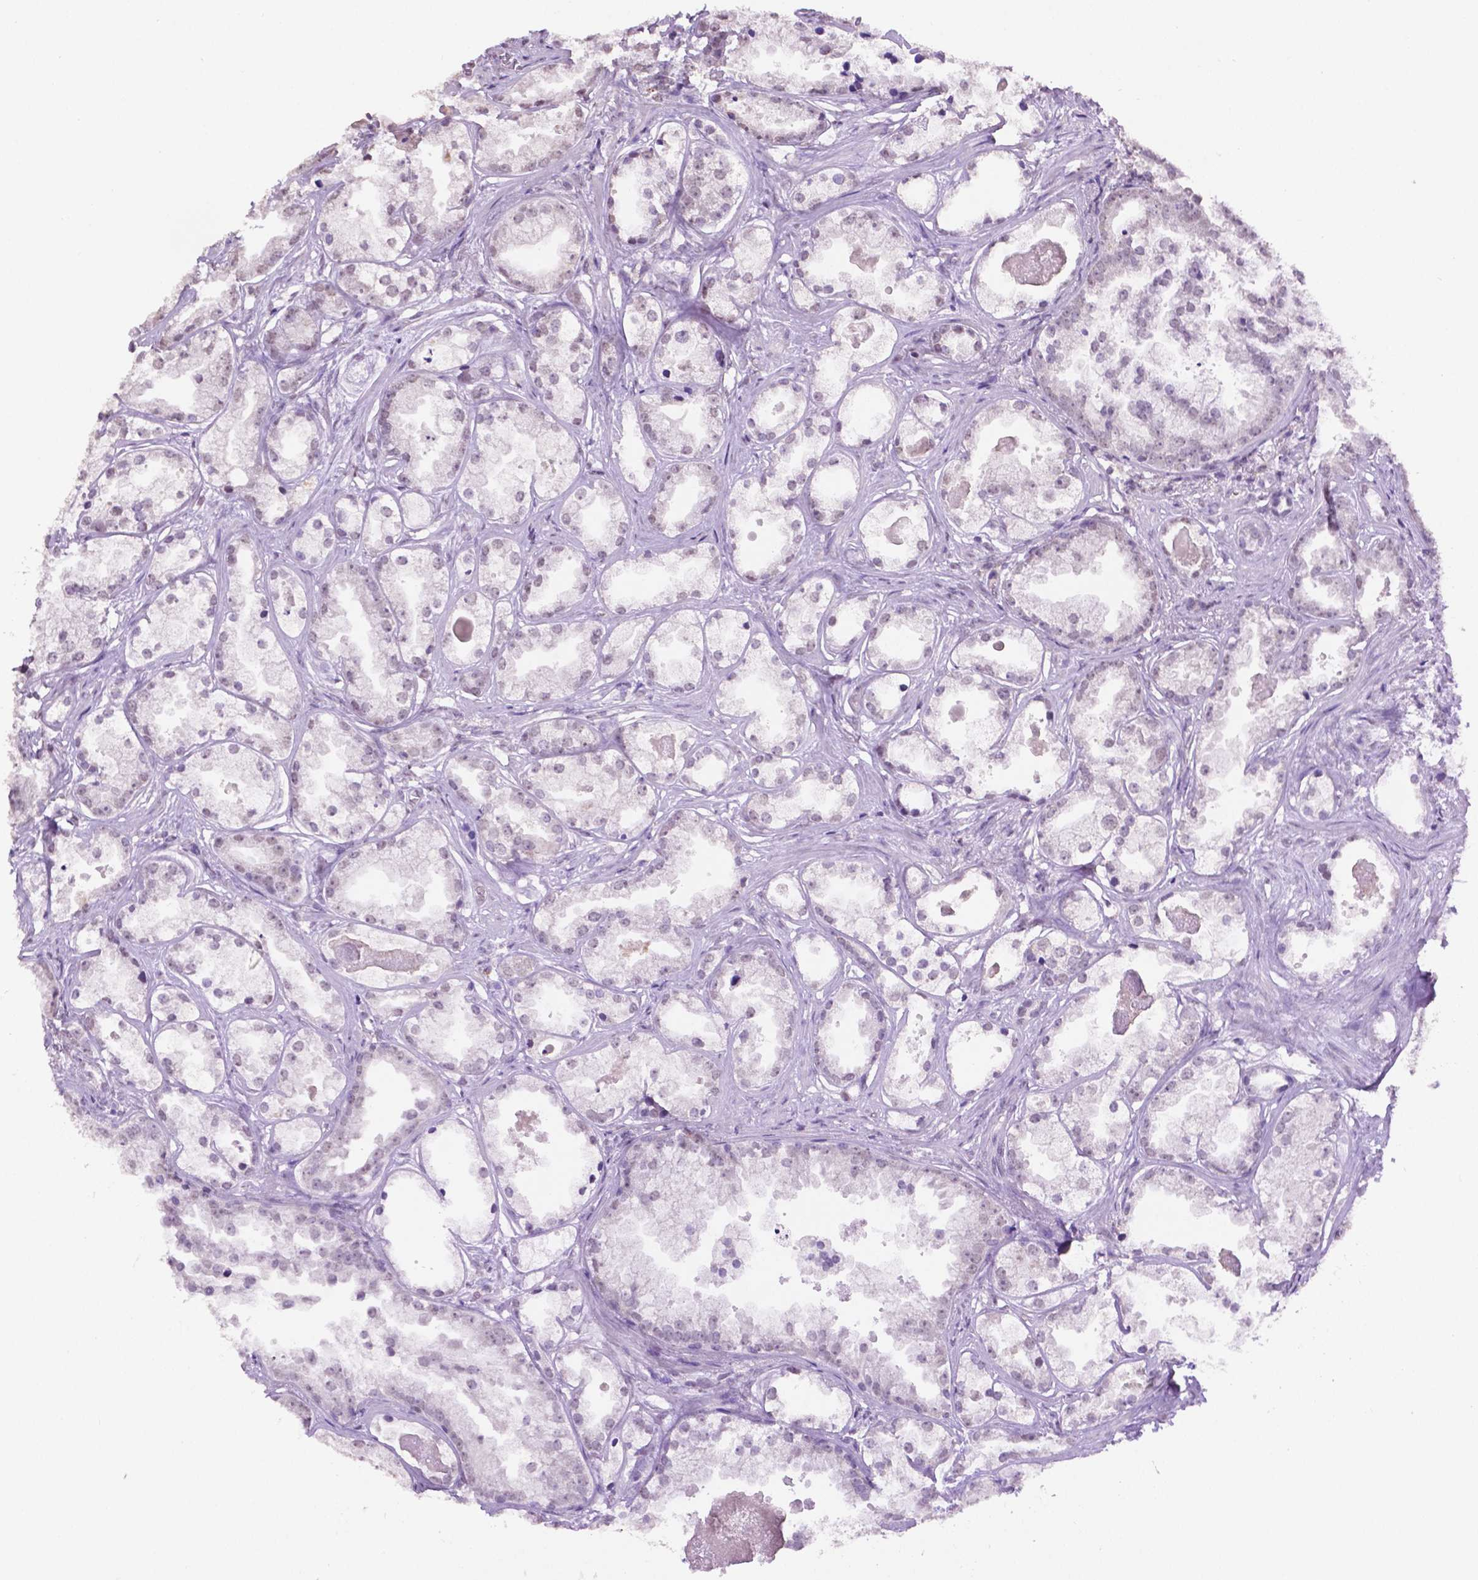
{"staining": {"intensity": "weak", "quantity": "25%-75%", "location": "nuclear"}, "tissue": "prostate cancer", "cell_type": "Tumor cells", "image_type": "cancer", "snomed": [{"axis": "morphology", "description": "Adenocarcinoma, Low grade"}, {"axis": "topography", "description": "Prostate"}], "caption": "The photomicrograph displays a brown stain indicating the presence of a protein in the nuclear of tumor cells in prostate adenocarcinoma (low-grade).", "gene": "PTPN6", "patient": {"sex": "male", "age": 65}}